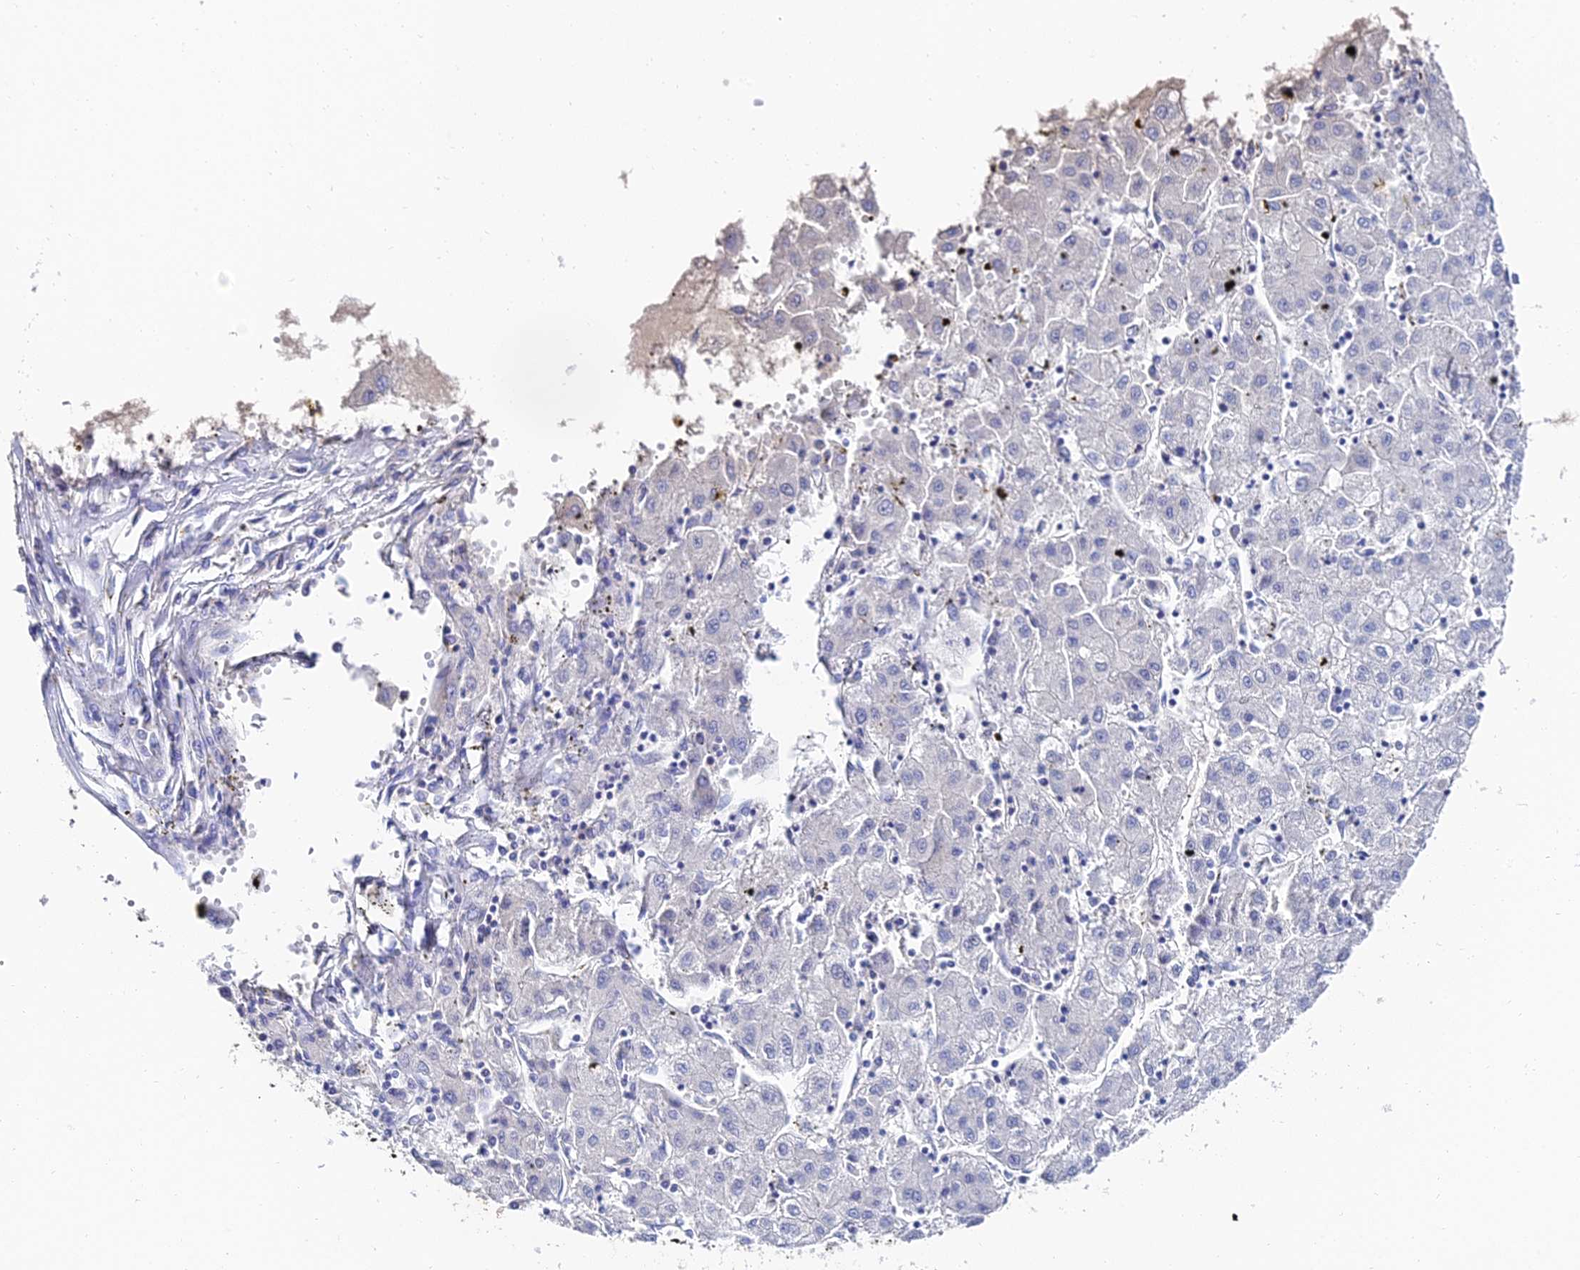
{"staining": {"intensity": "negative", "quantity": "none", "location": "none"}, "tissue": "liver cancer", "cell_type": "Tumor cells", "image_type": "cancer", "snomed": [{"axis": "morphology", "description": "Carcinoma, Hepatocellular, NOS"}, {"axis": "topography", "description": "Liver"}], "caption": "Hepatocellular carcinoma (liver) was stained to show a protein in brown. There is no significant expression in tumor cells.", "gene": "KRT17", "patient": {"sex": "male", "age": 72}}